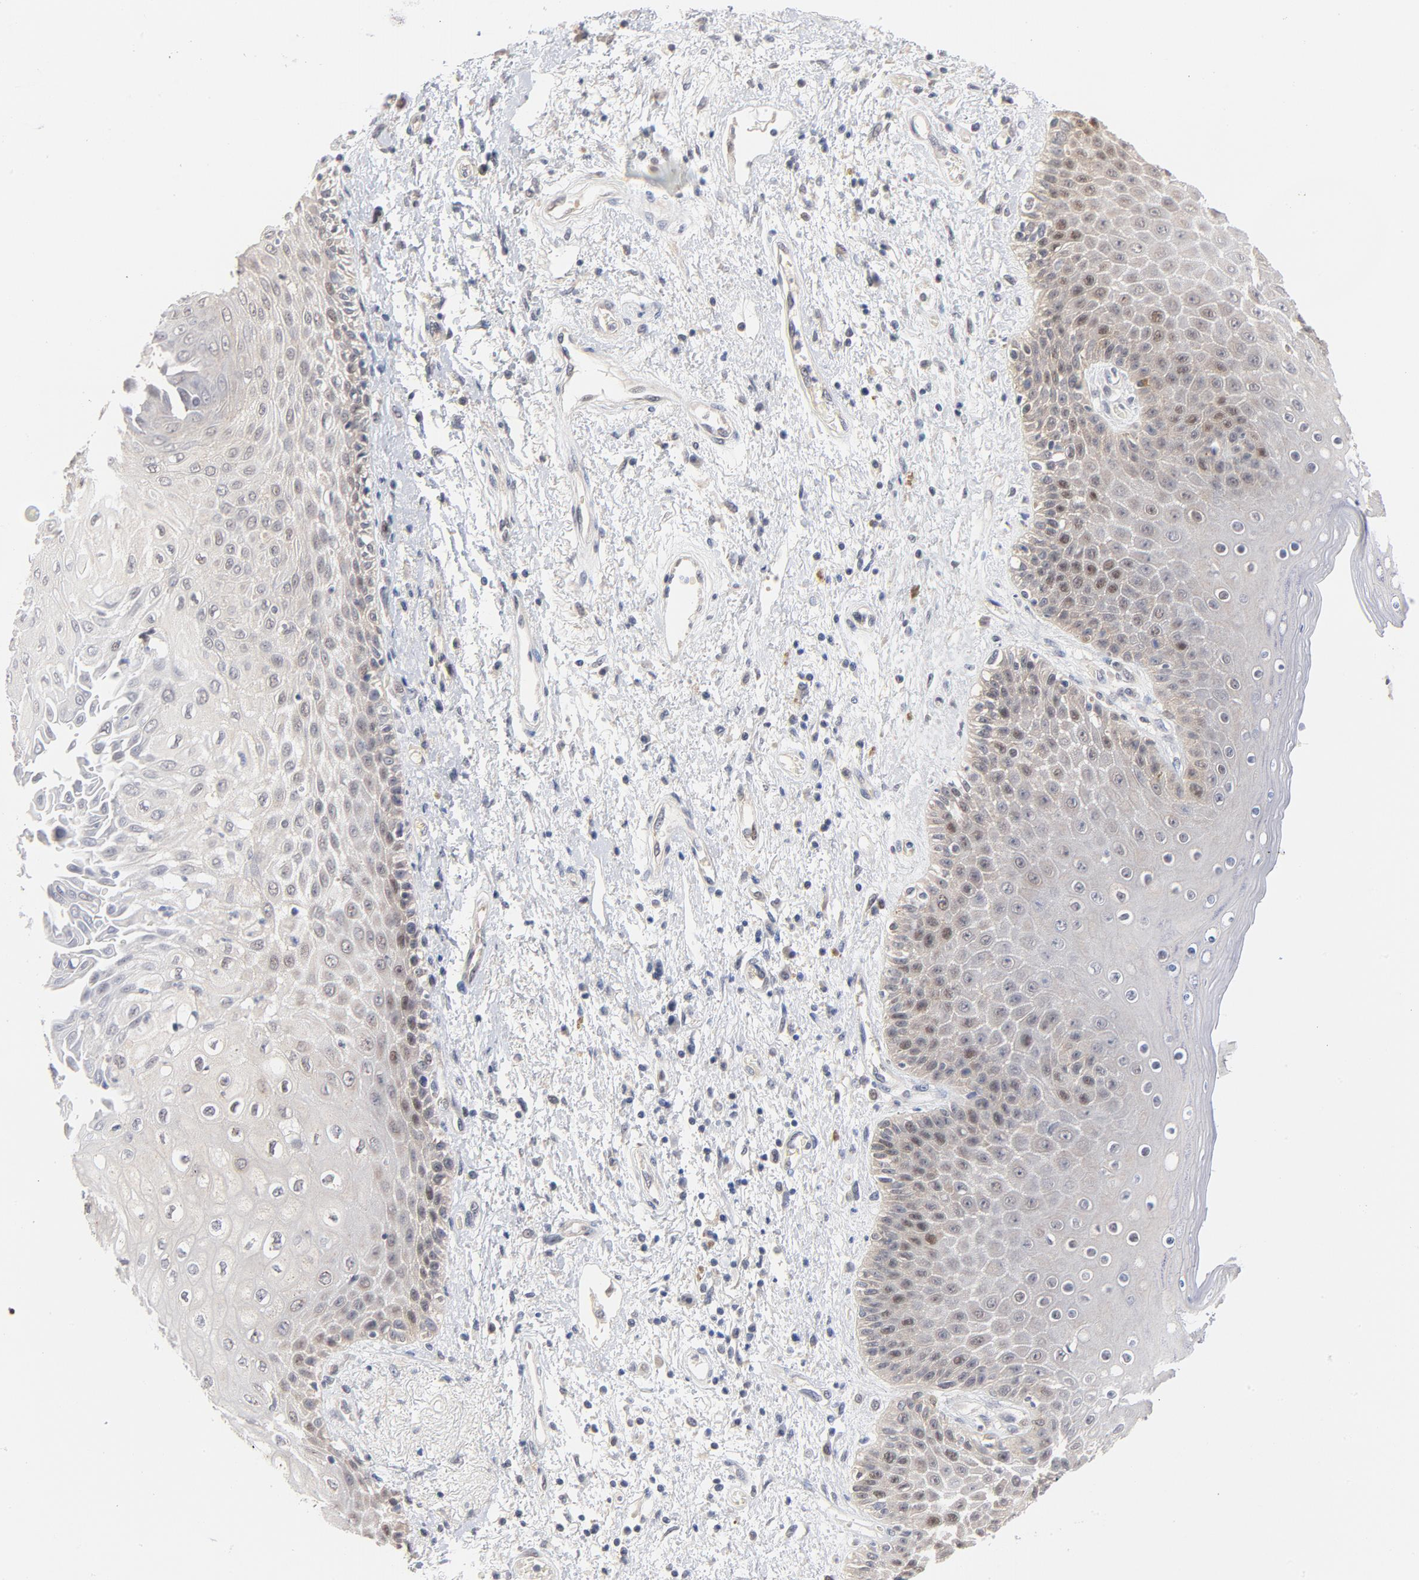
{"staining": {"intensity": "weak", "quantity": "<25%", "location": "nuclear"}, "tissue": "skin", "cell_type": "Epidermal cells", "image_type": "normal", "snomed": [{"axis": "morphology", "description": "Normal tissue, NOS"}, {"axis": "topography", "description": "Anal"}], "caption": "A histopathology image of skin stained for a protein reveals no brown staining in epidermal cells.", "gene": "UBL4A", "patient": {"sex": "female", "age": 46}}